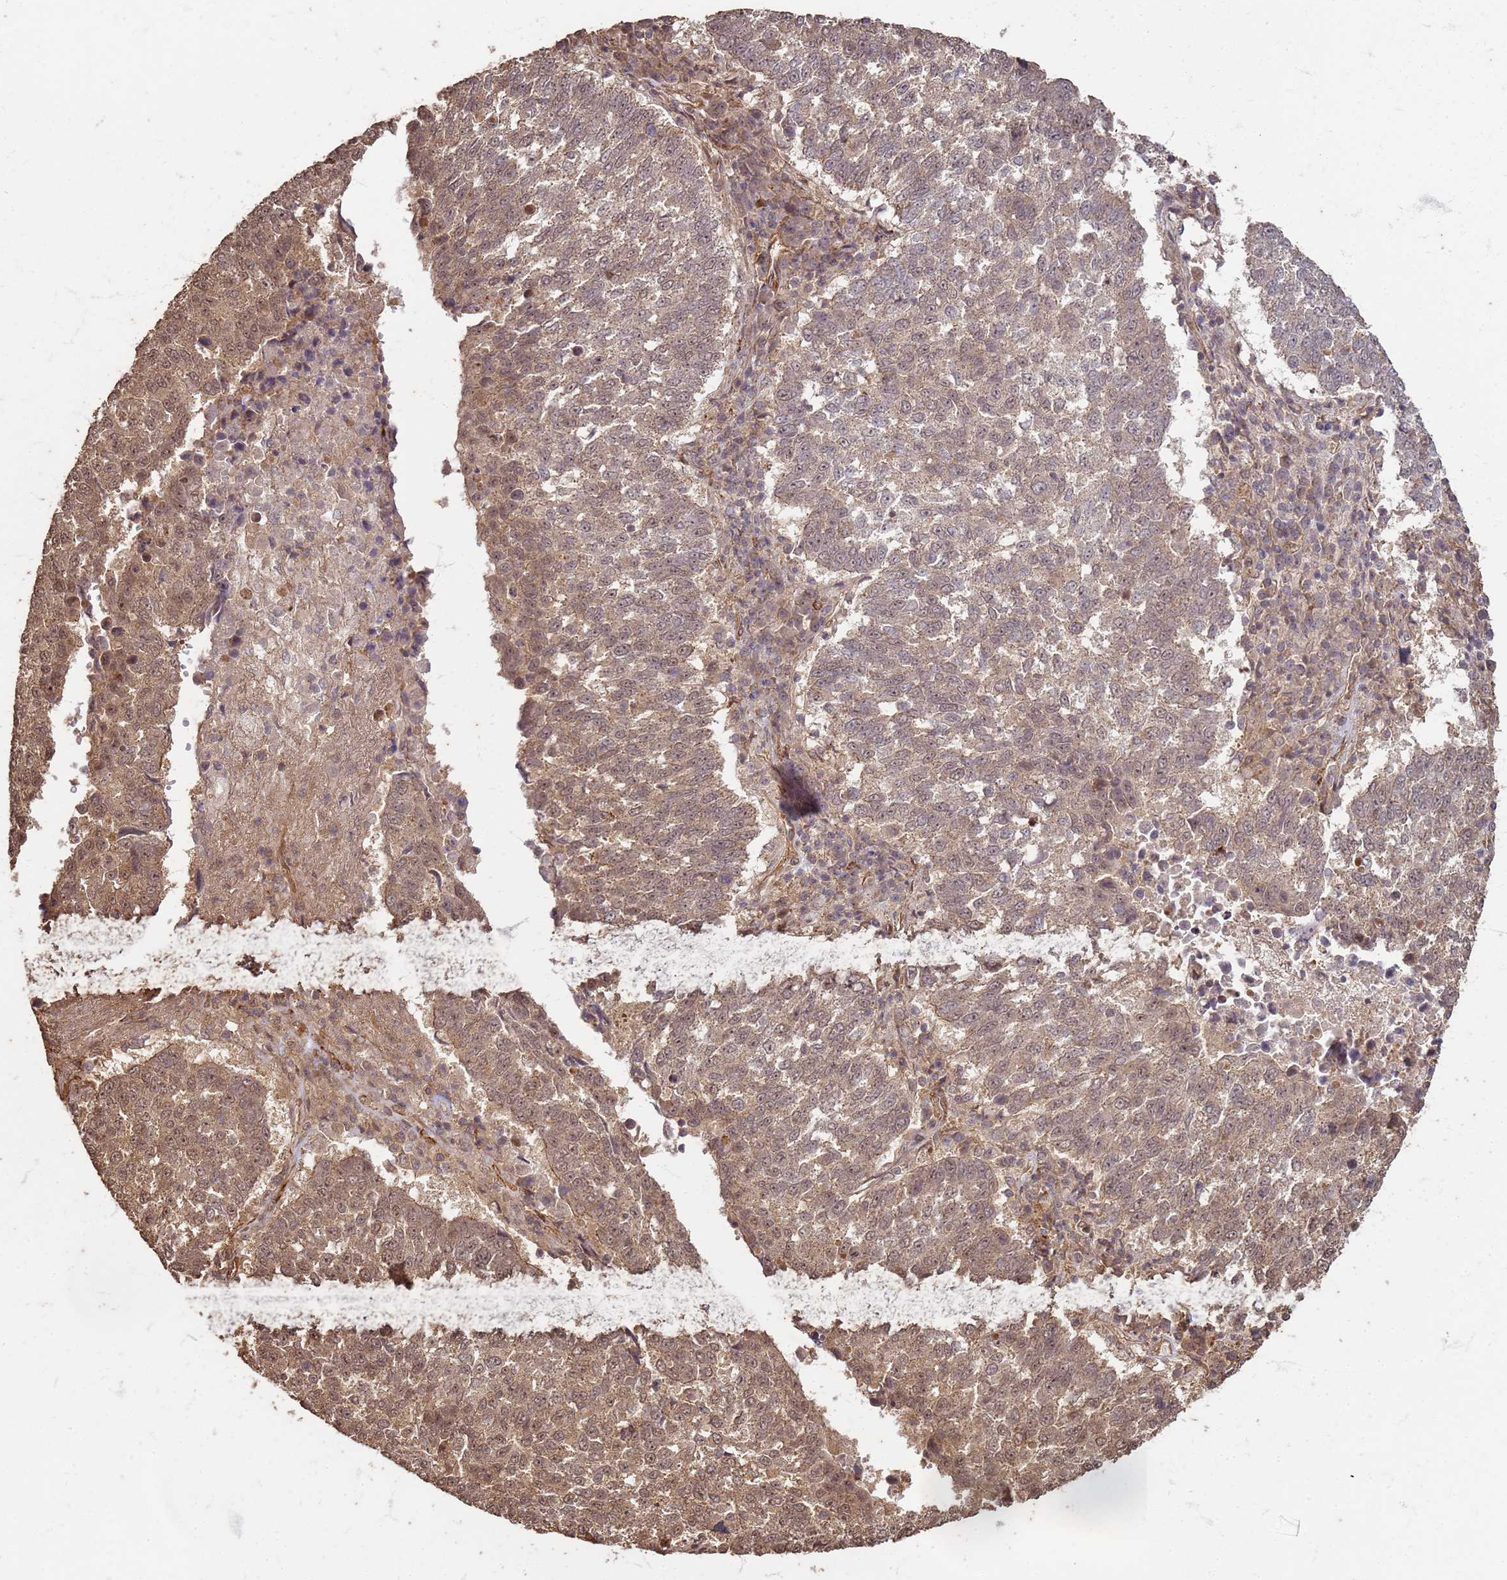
{"staining": {"intensity": "moderate", "quantity": "25%-75%", "location": "cytoplasmic/membranous,nuclear"}, "tissue": "lung cancer", "cell_type": "Tumor cells", "image_type": "cancer", "snomed": [{"axis": "morphology", "description": "Squamous cell carcinoma, NOS"}, {"axis": "topography", "description": "Lung"}], "caption": "Lung cancer stained with a brown dye shows moderate cytoplasmic/membranous and nuclear positive staining in approximately 25%-75% of tumor cells.", "gene": "KIF26A", "patient": {"sex": "male", "age": 73}}